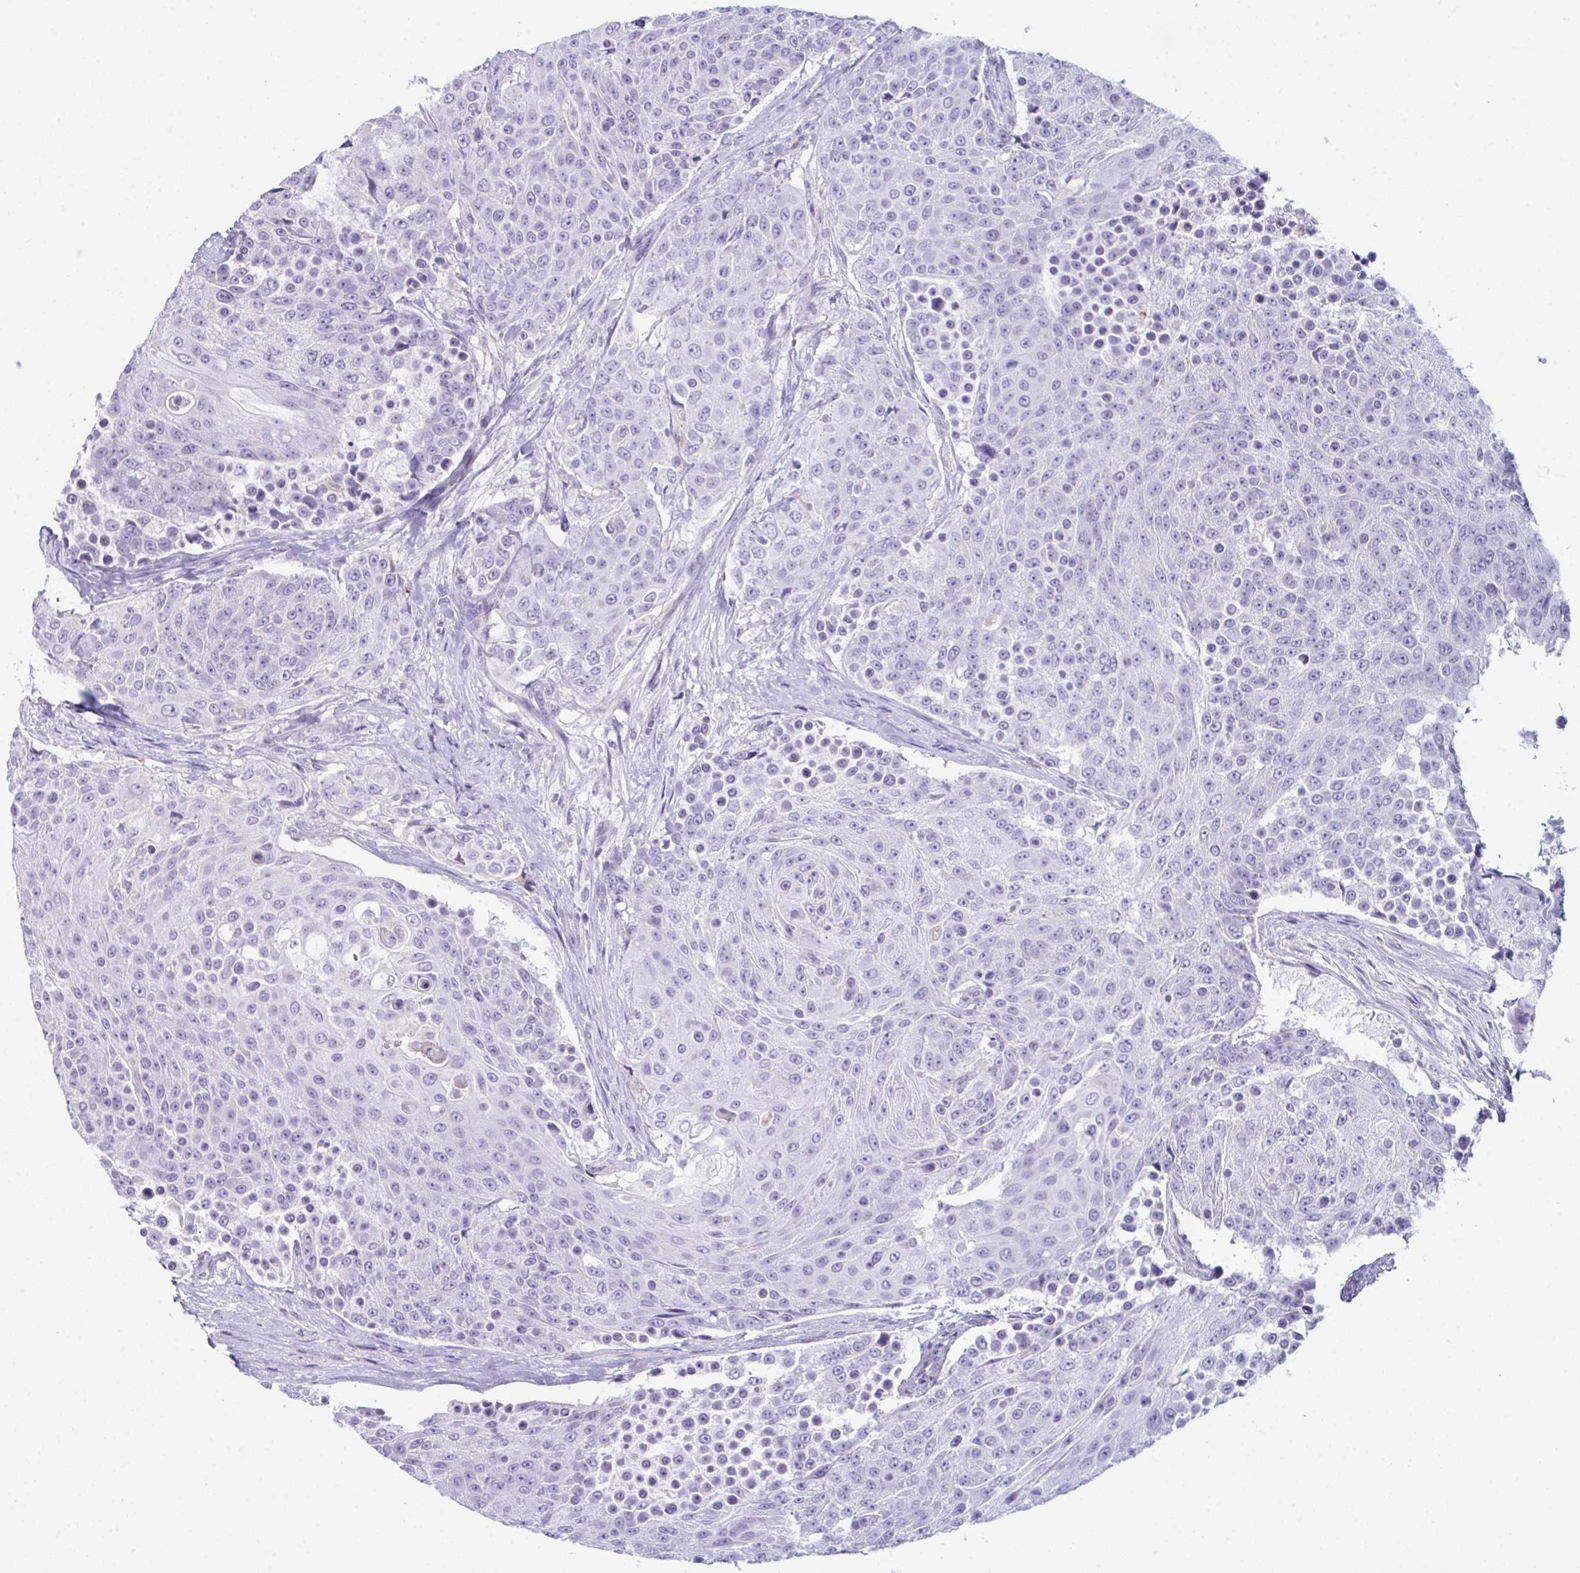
{"staining": {"intensity": "negative", "quantity": "none", "location": "none"}, "tissue": "urothelial cancer", "cell_type": "Tumor cells", "image_type": "cancer", "snomed": [{"axis": "morphology", "description": "Urothelial carcinoma, High grade"}, {"axis": "topography", "description": "Urinary bladder"}], "caption": "A high-resolution histopathology image shows immunohistochemistry (IHC) staining of urothelial cancer, which reveals no significant staining in tumor cells. Nuclei are stained in blue.", "gene": "ATP6V0D2", "patient": {"sex": "female", "age": 63}}